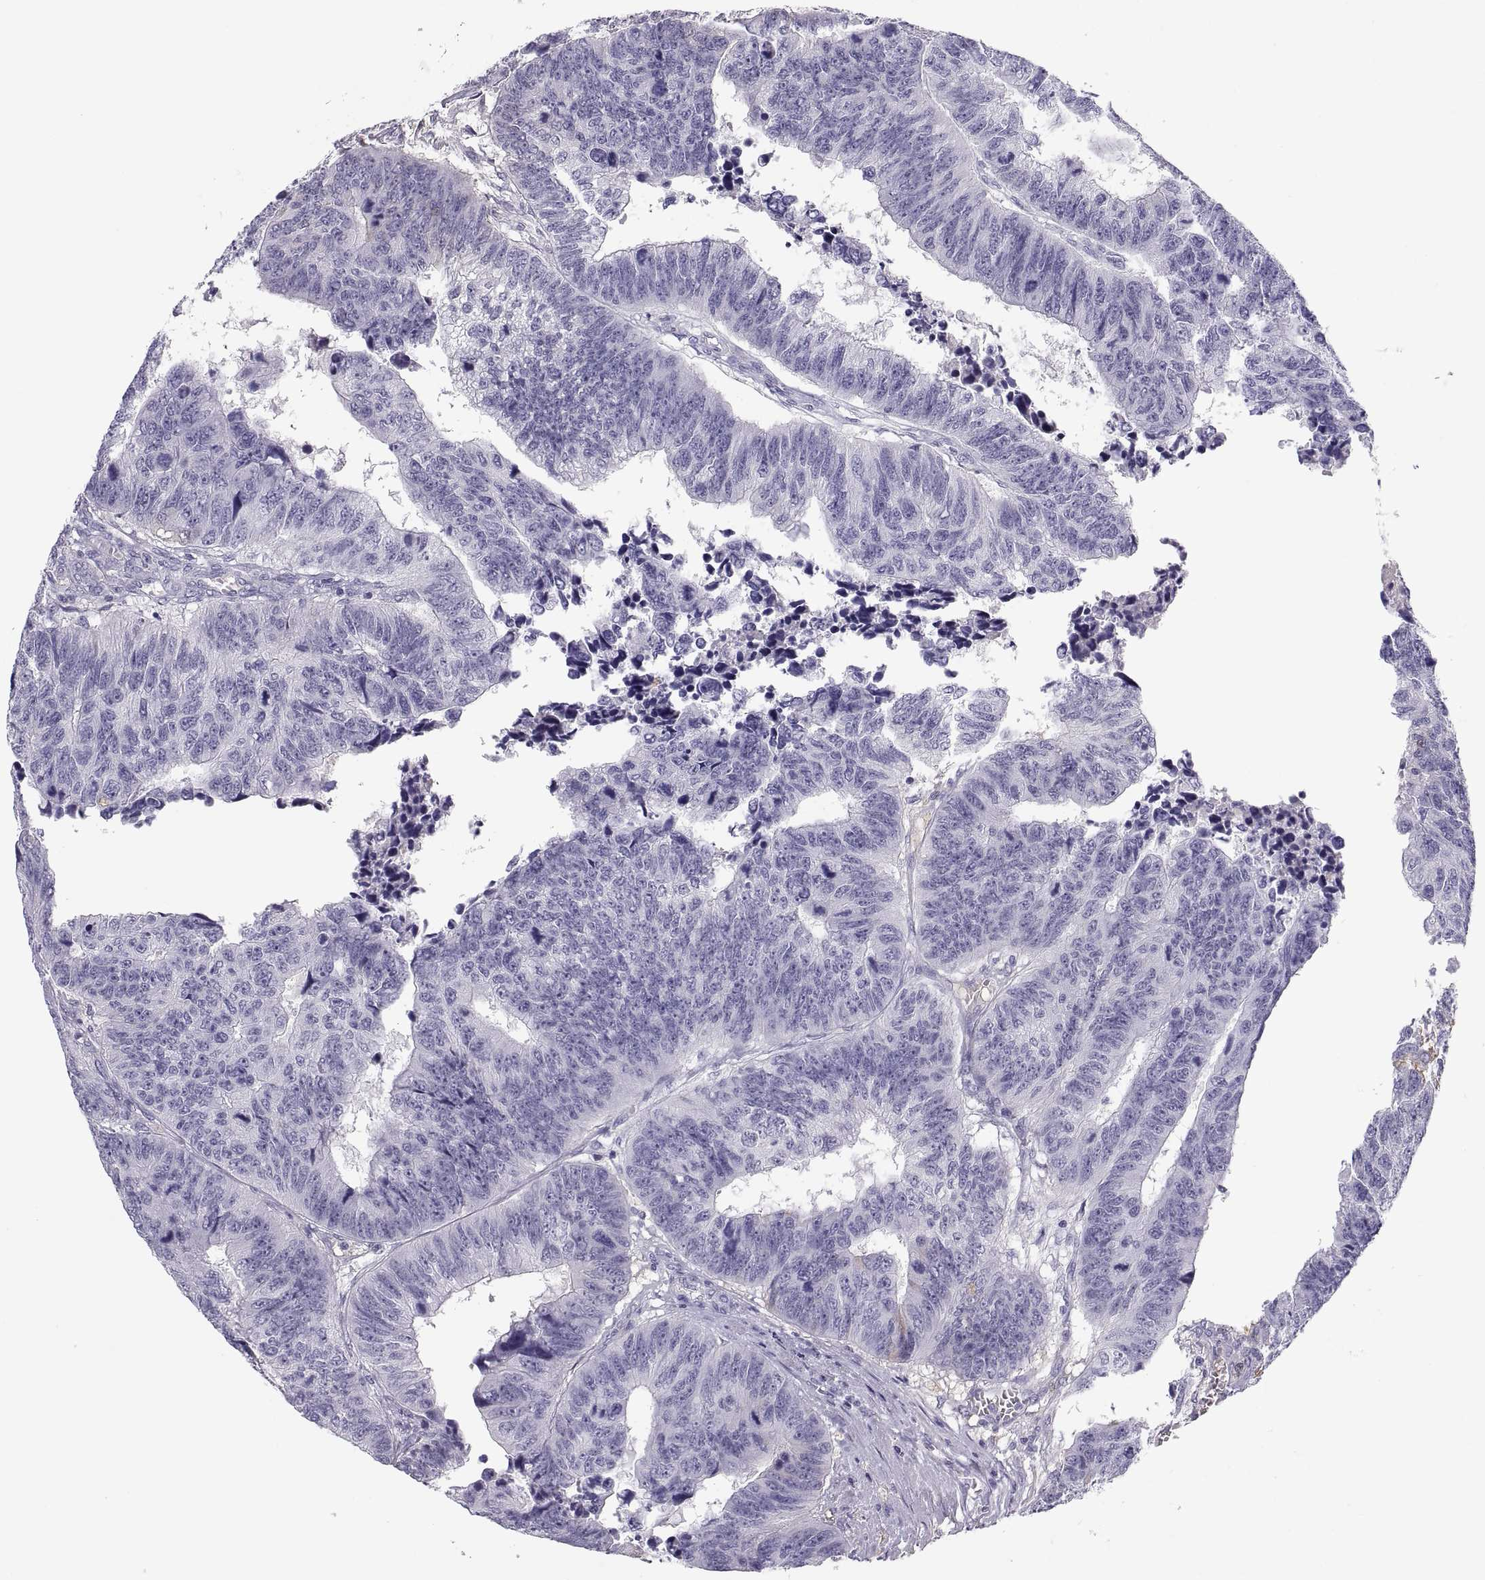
{"staining": {"intensity": "weak", "quantity": "<25%", "location": "cytoplasmic/membranous"}, "tissue": "colorectal cancer", "cell_type": "Tumor cells", "image_type": "cancer", "snomed": [{"axis": "morphology", "description": "Adenocarcinoma, NOS"}, {"axis": "topography", "description": "Rectum"}], "caption": "Colorectal adenocarcinoma was stained to show a protein in brown. There is no significant staining in tumor cells.", "gene": "MAGEB2", "patient": {"sex": "female", "age": 85}}